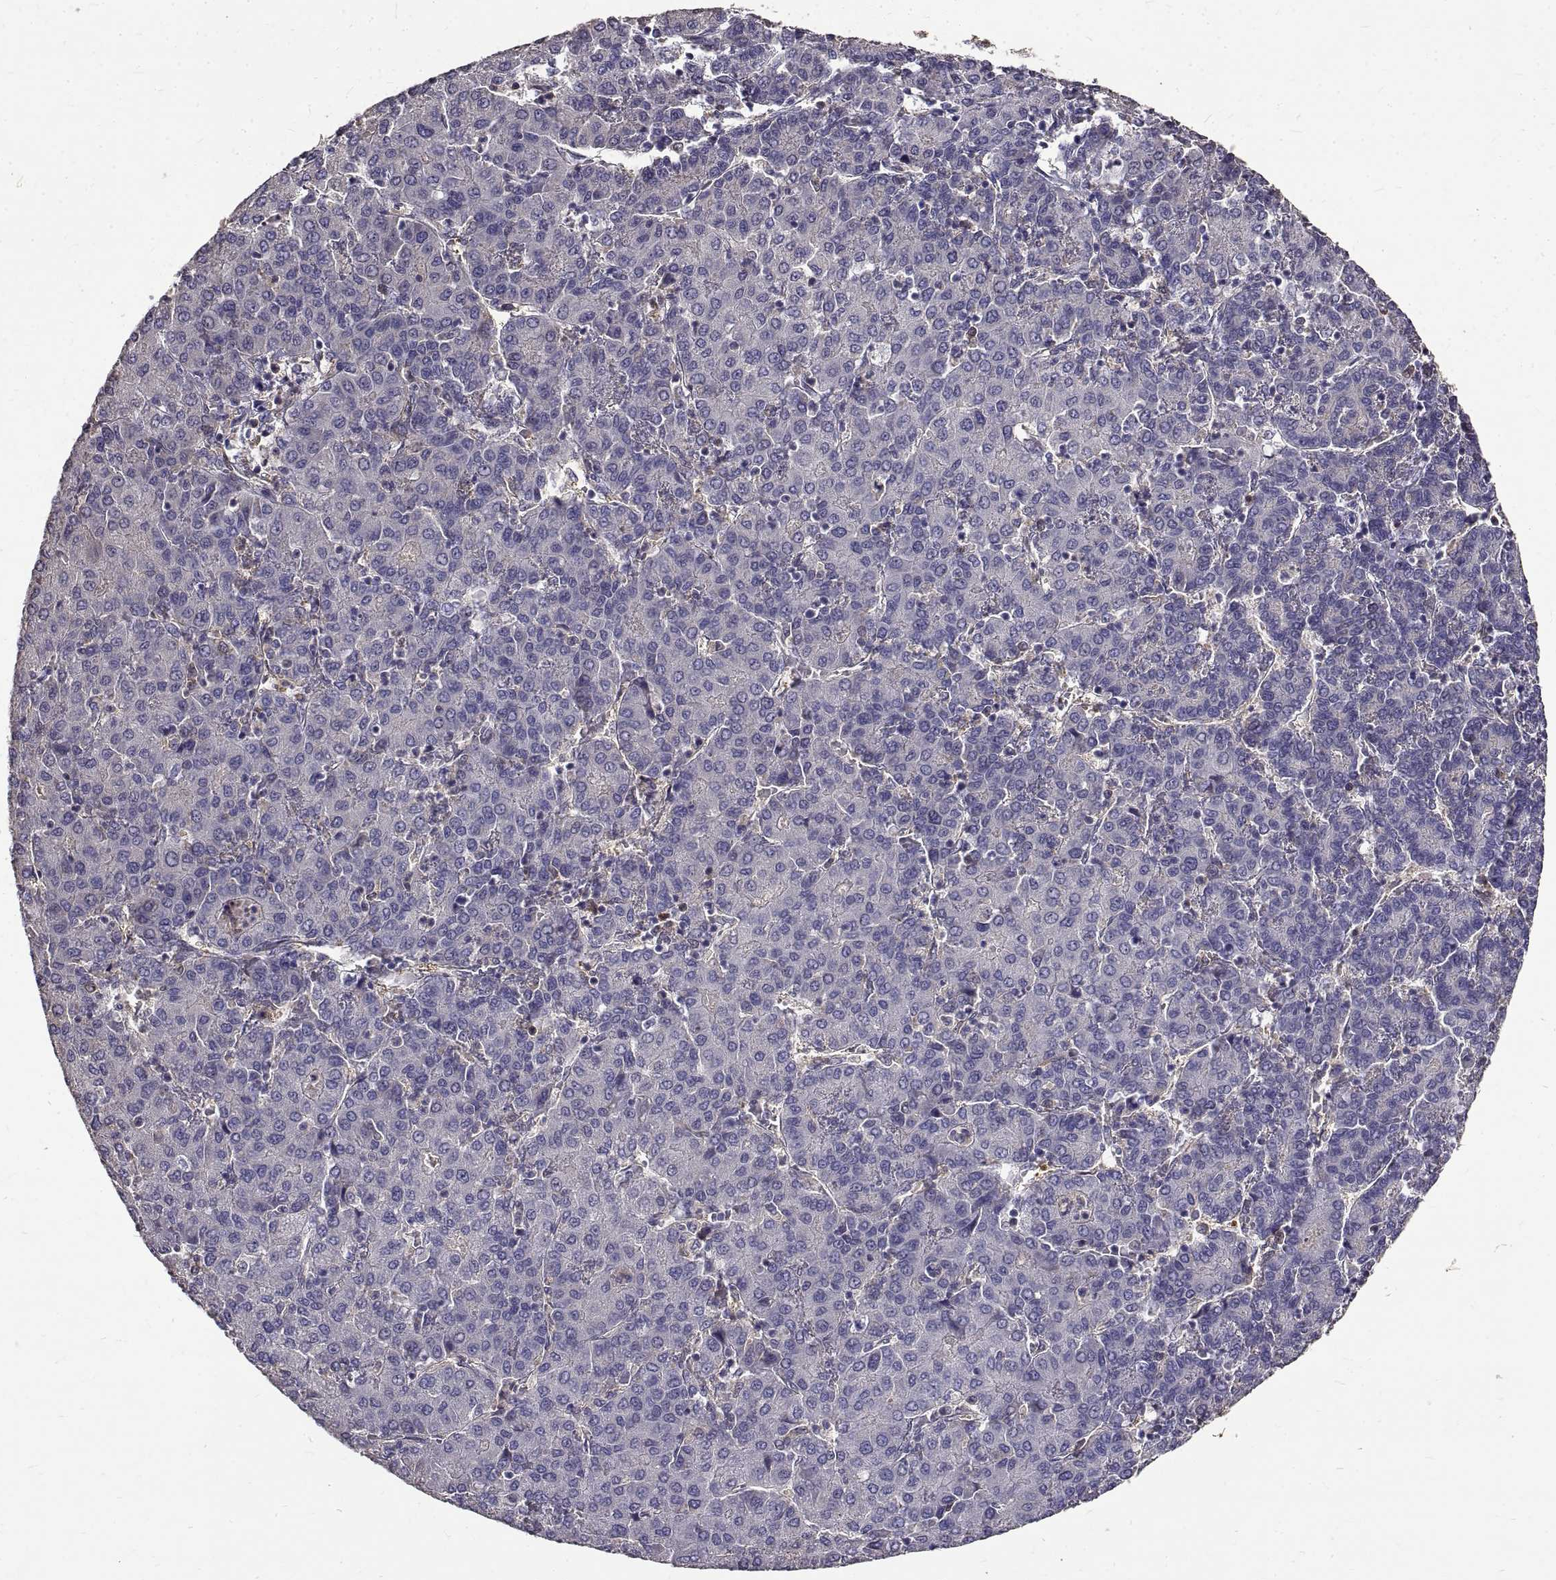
{"staining": {"intensity": "negative", "quantity": "none", "location": "none"}, "tissue": "liver cancer", "cell_type": "Tumor cells", "image_type": "cancer", "snomed": [{"axis": "morphology", "description": "Carcinoma, Hepatocellular, NOS"}, {"axis": "topography", "description": "Liver"}], "caption": "The histopathology image reveals no significant expression in tumor cells of liver hepatocellular carcinoma.", "gene": "PEA15", "patient": {"sex": "male", "age": 65}}